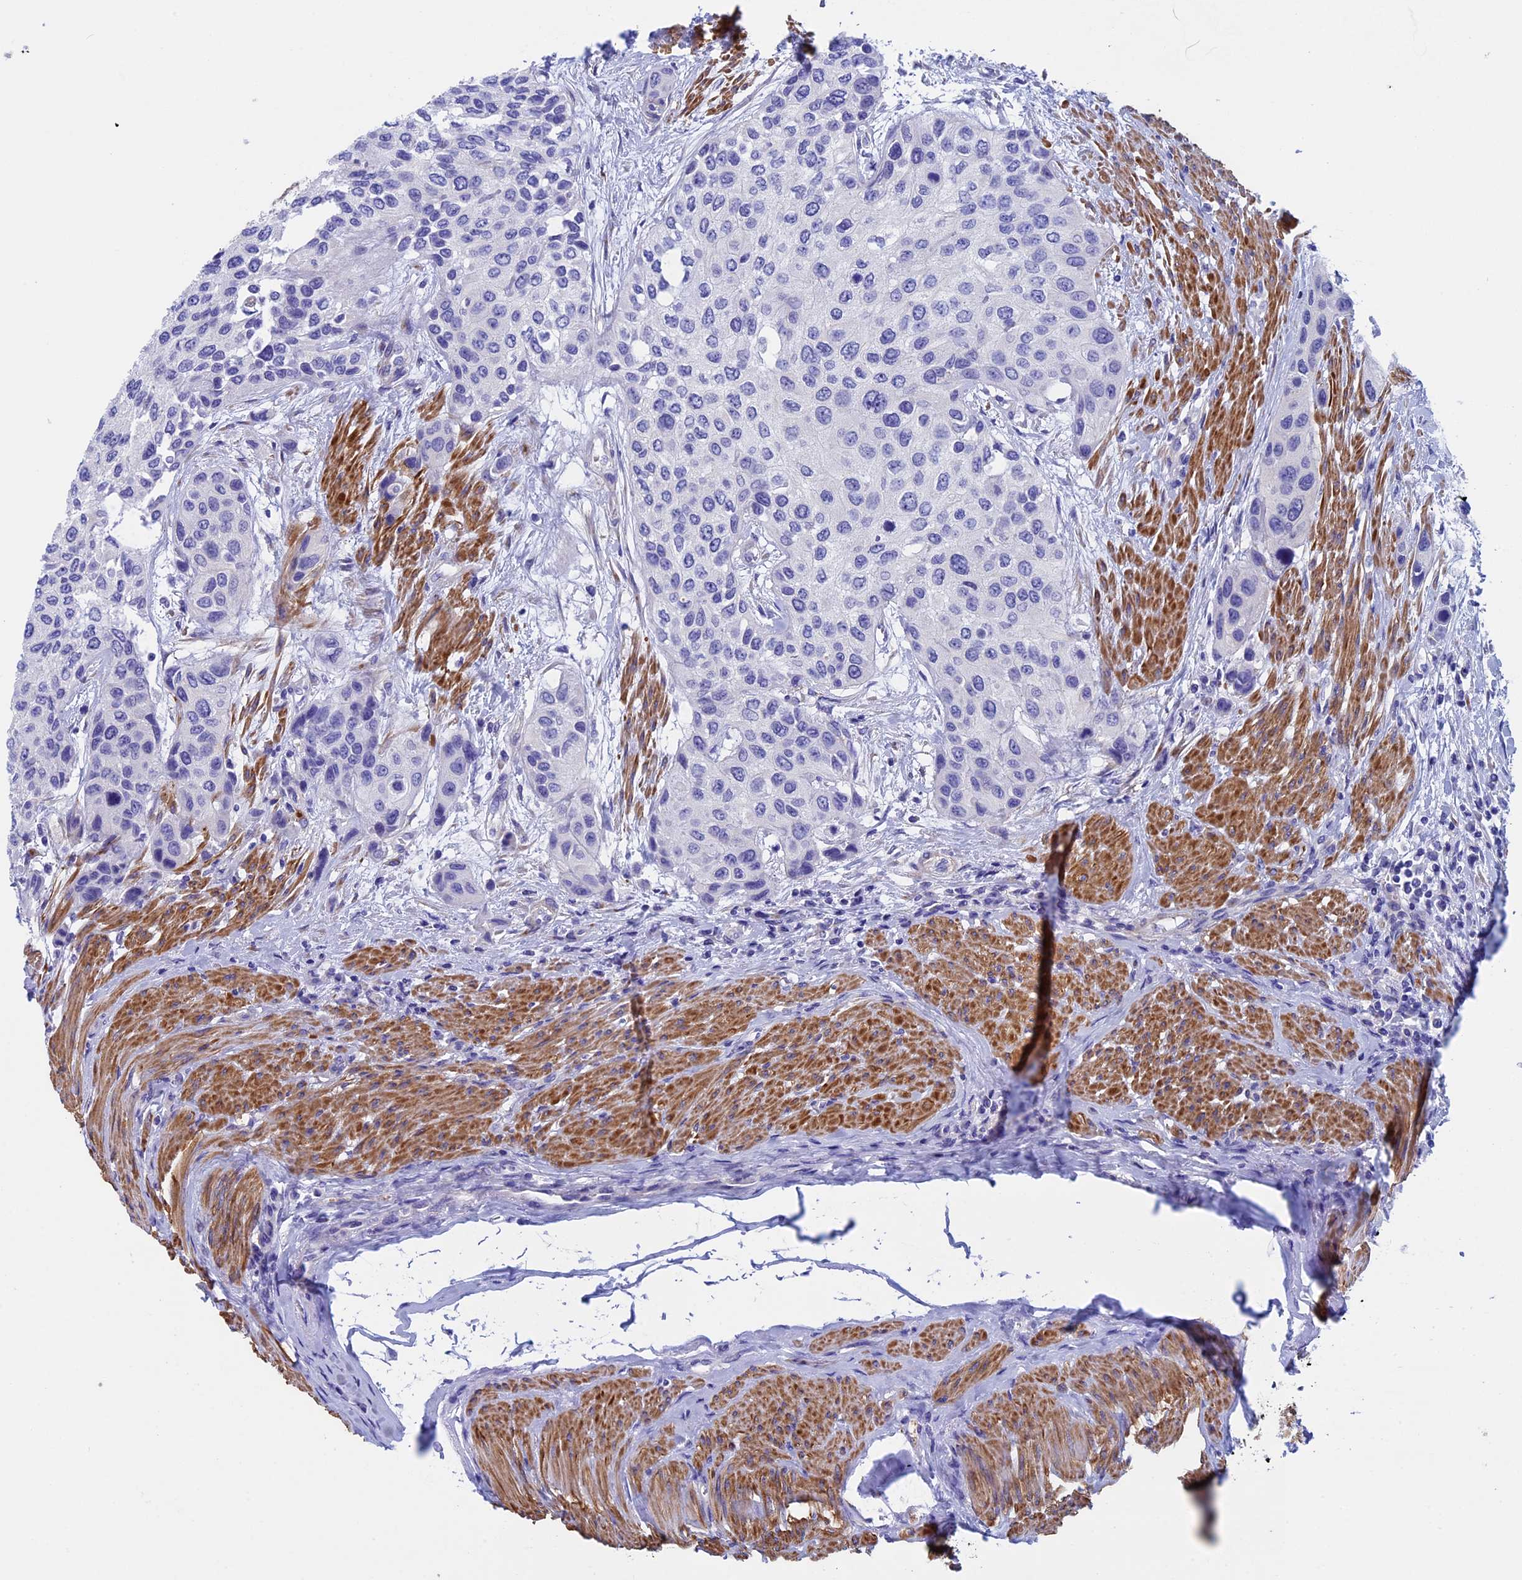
{"staining": {"intensity": "negative", "quantity": "none", "location": "none"}, "tissue": "urothelial cancer", "cell_type": "Tumor cells", "image_type": "cancer", "snomed": [{"axis": "morphology", "description": "Normal tissue, NOS"}, {"axis": "morphology", "description": "Urothelial carcinoma, High grade"}, {"axis": "topography", "description": "Vascular tissue"}, {"axis": "topography", "description": "Urinary bladder"}], "caption": "This is an immunohistochemistry (IHC) micrograph of human high-grade urothelial carcinoma. There is no positivity in tumor cells.", "gene": "ADH7", "patient": {"sex": "female", "age": 56}}